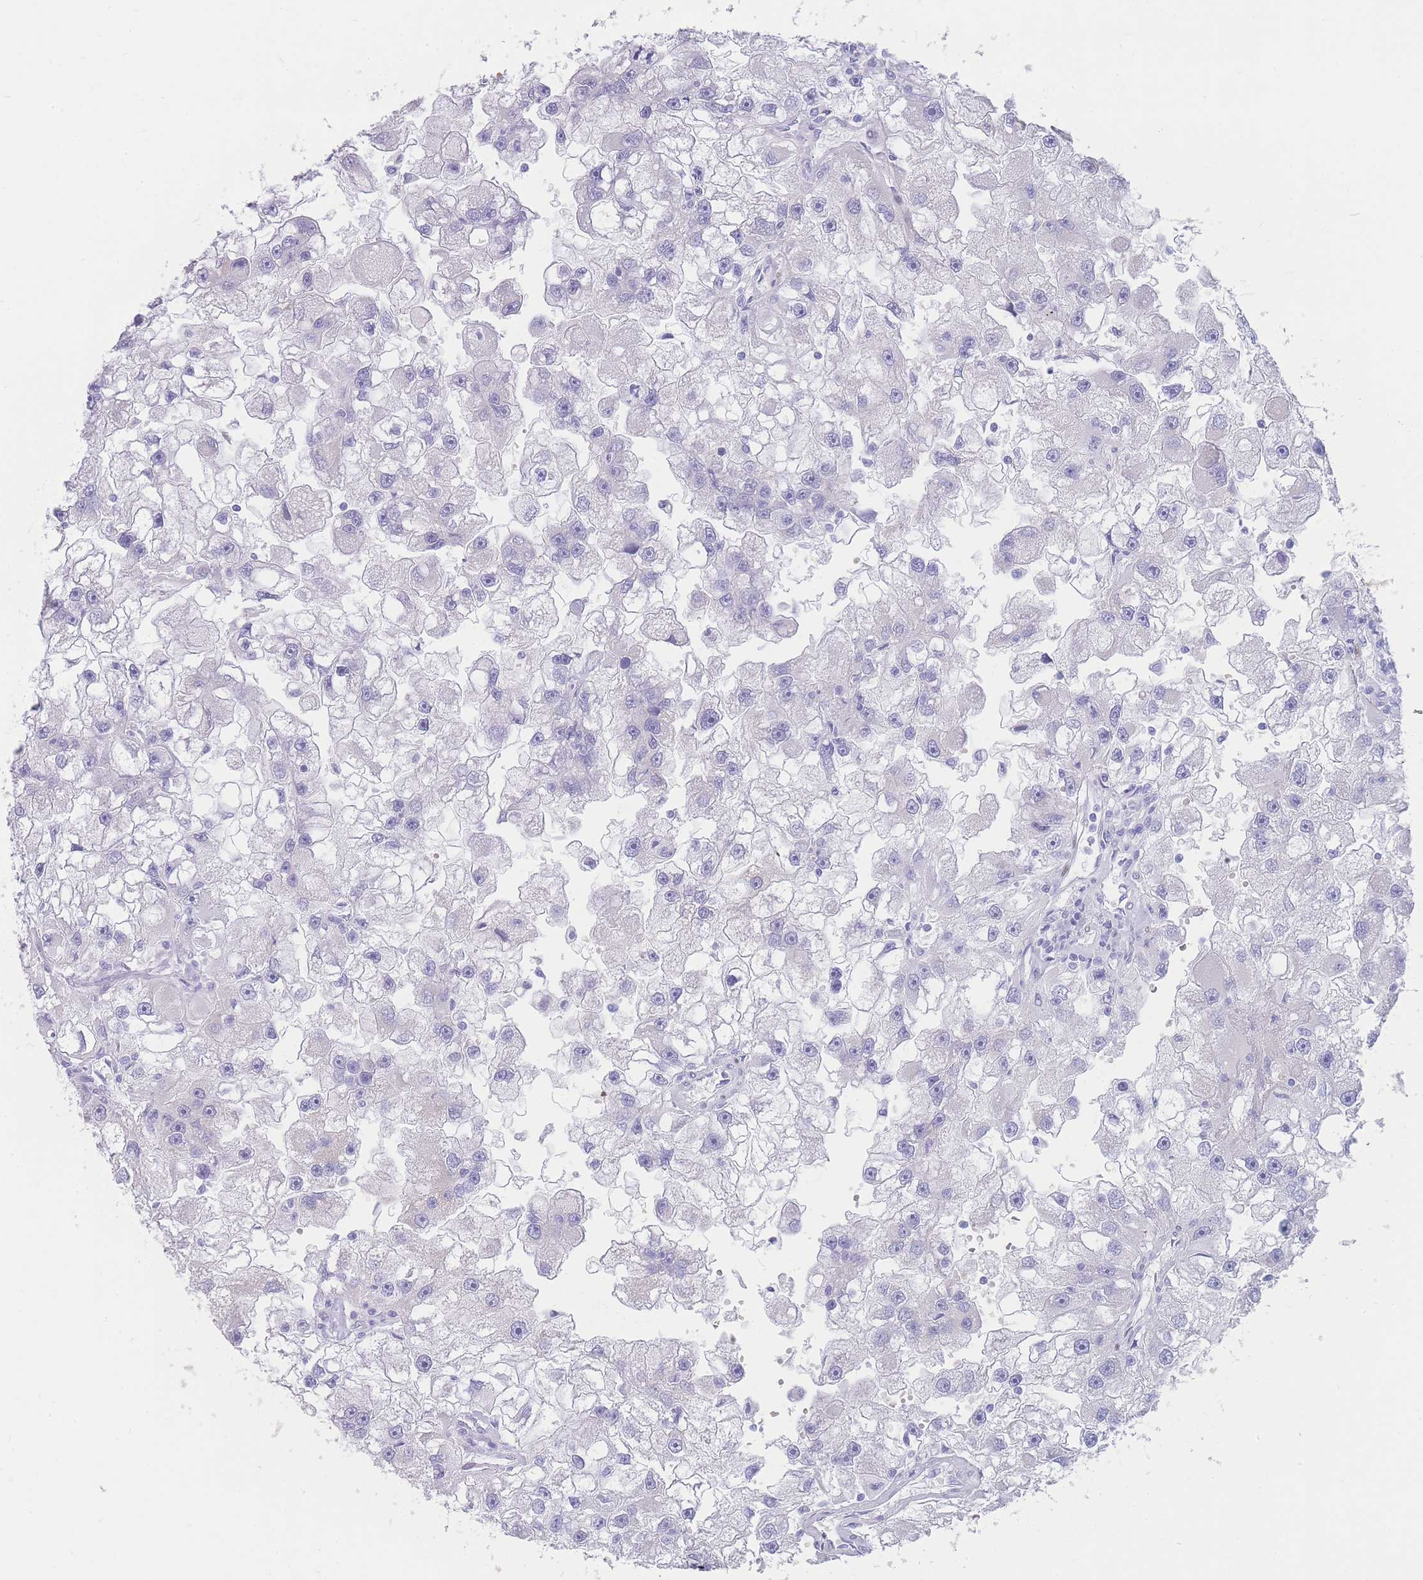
{"staining": {"intensity": "negative", "quantity": "none", "location": "none"}, "tissue": "renal cancer", "cell_type": "Tumor cells", "image_type": "cancer", "snomed": [{"axis": "morphology", "description": "Adenocarcinoma, NOS"}, {"axis": "topography", "description": "Kidney"}], "caption": "Immunohistochemistry of human renal cancer (adenocarcinoma) reveals no positivity in tumor cells.", "gene": "PSMB5", "patient": {"sex": "male", "age": 63}}